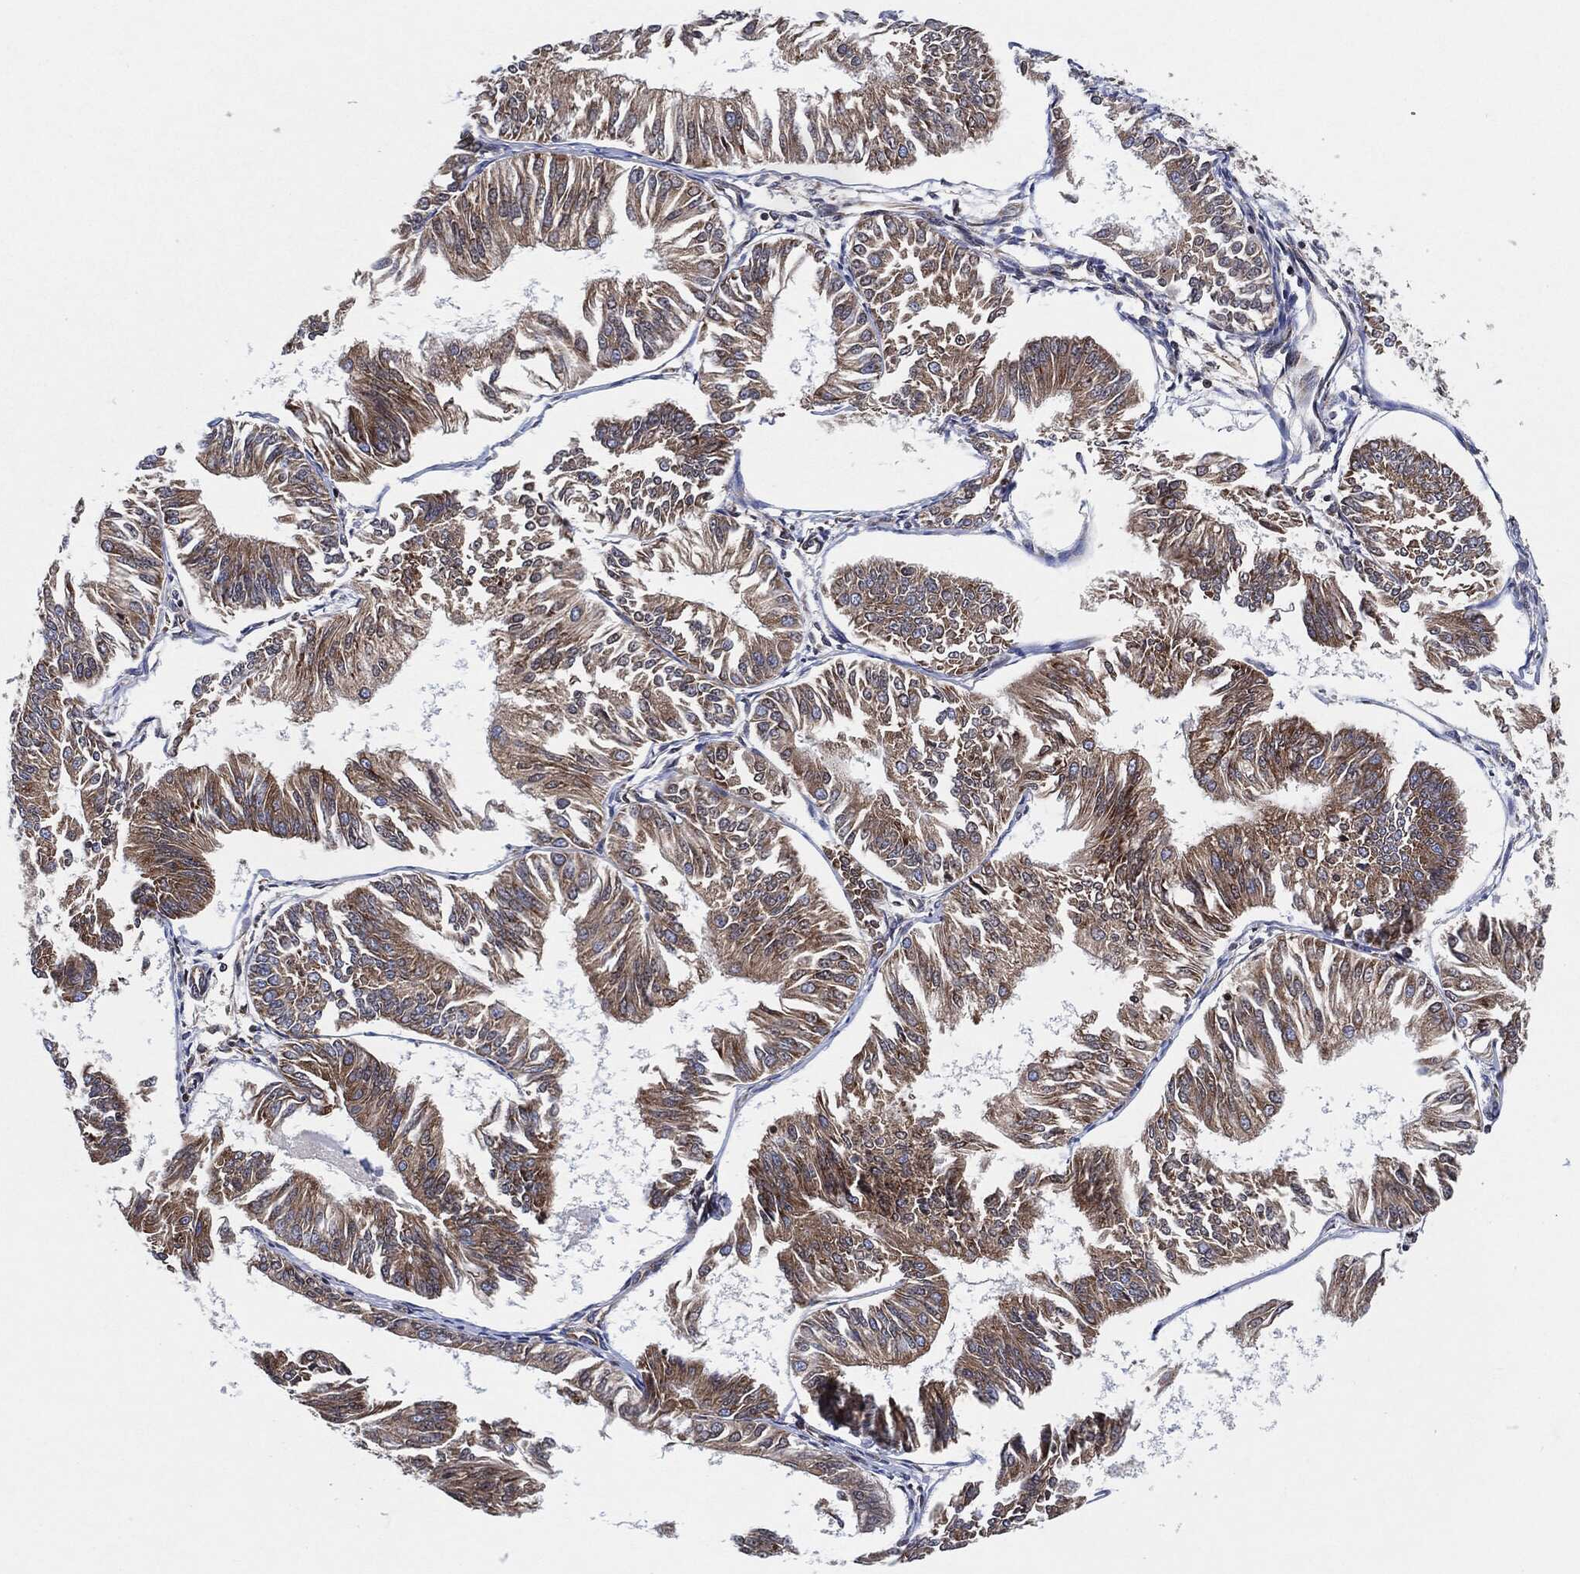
{"staining": {"intensity": "moderate", "quantity": "25%-75%", "location": "cytoplasmic/membranous"}, "tissue": "endometrial cancer", "cell_type": "Tumor cells", "image_type": "cancer", "snomed": [{"axis": "morphology", "description": "Adenocarcinoma, NOS"}, {"axis": "topography", "description": "Endometrium"}], "caption": "This micrograph demonstrates IHC staining of human endometrial adenocarcinoma, with medium moderate cytoplasmic/membranous expression in approximately 25%-75% of tumor cells.", "gene": "EIF2S2", "patient": {"sex": "female", "age": 58}}